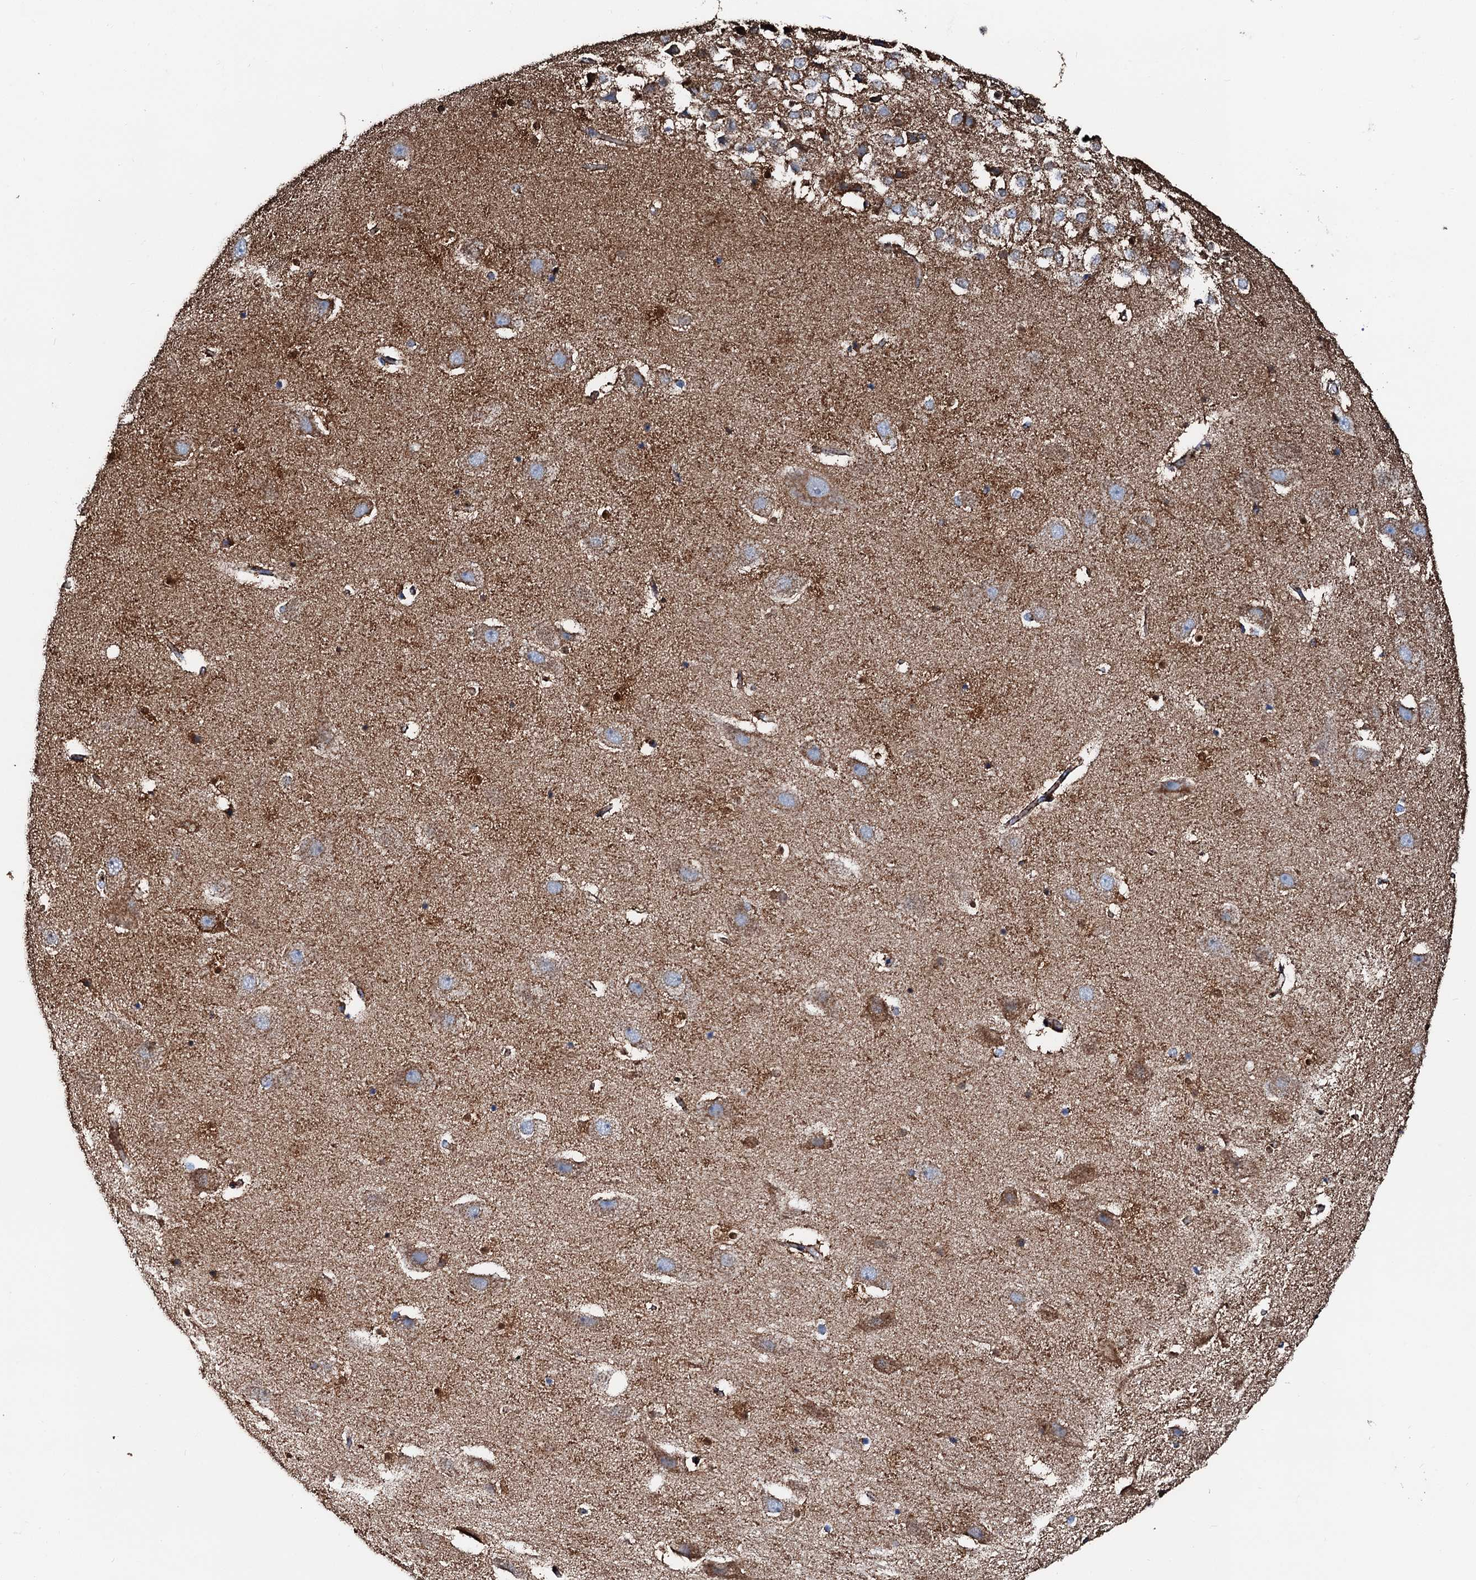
{"staining": {"intensity": "moderate", "quantity": ">75%", "location": "cytoplasmic/membranous"}, "tissue": "hippocampus", "cell_type": "Glial cells", "image_type": "normal", "snomed": [{"axis": "morphology", "description": "Normal tissue, NOS"}, {"axis": "topography", "description": "Hippocampus"}], "caption": "Protein expression analysis of benign human hippocampus reveals moderate cytoplasmic/membranous expression in approximately >75% of glial cells.", "gene": "HADH", "patient": {"sex": "female", "age": 52}}